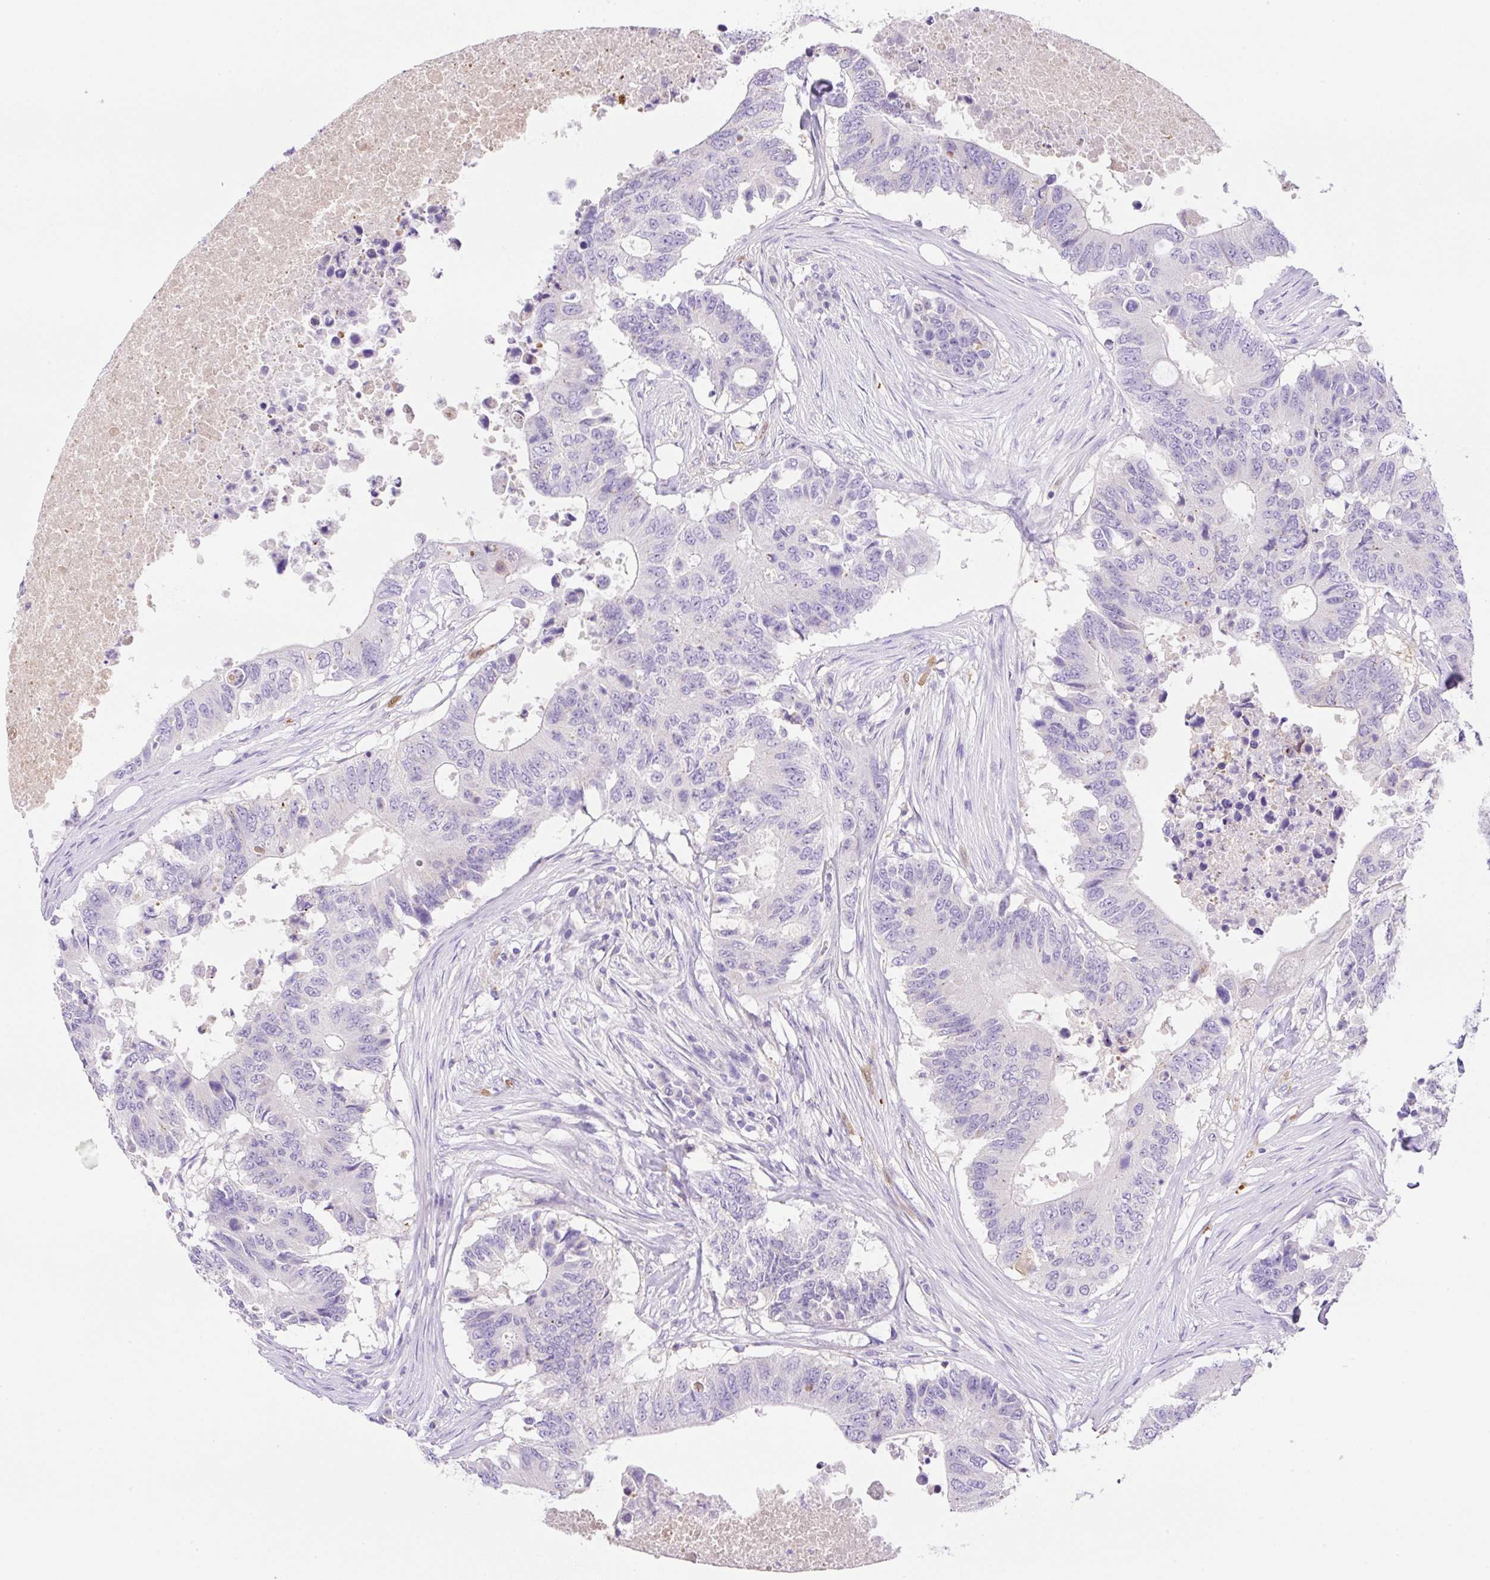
{"staining": {"intensity": "negative", "quantity": "none", "location": "none"}, "tissue": "colorectal cancer", "cell_type": "Tumor cells", "image_type": "cancer", "snomed": [{"axis": "morphology", "description": "Adenocarcinoma, NOS"}, {"axis": "topography", "description": "Colon"}], "caption": "The histopathology image exhibits no staining of tumor cells in colorectal adenocarcinoma.", "gene": "NDST3", "patient": {"sex": "male", "age": 71}}